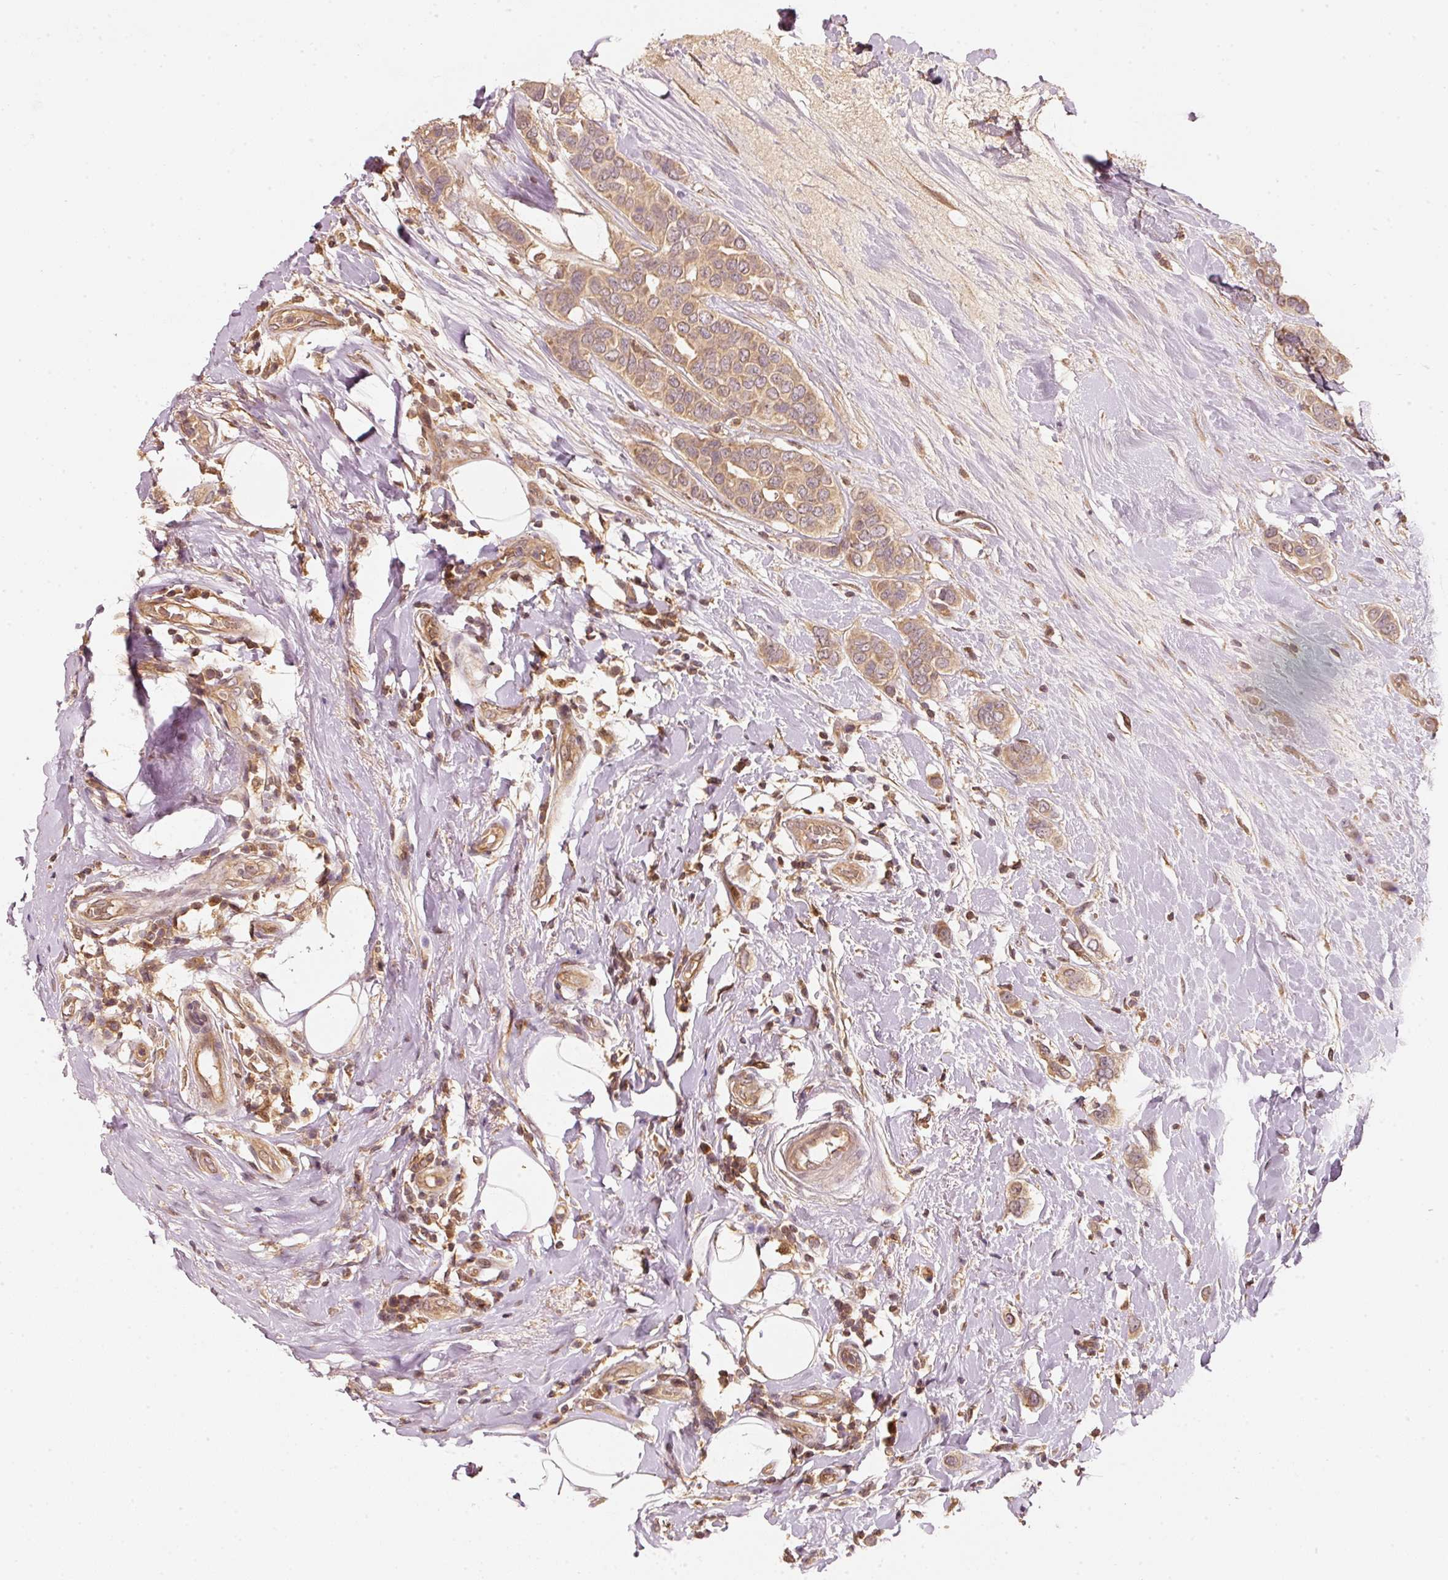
{"staining": {"intensity": "moderate", "quantity": ">75%", "location": "cytoplasmic/membranous"}, "tissue": "breast cancer", "cell_type": "Tumor cells", "image_type": "cancer", "snomed": [{"axis": "morphology", "description": "Lobular carcinoma"}, {"axis": "topography", "description": "Breast"}], "caption": "Immunohistochemistry micrograph of neoplastic tissue: human lobular carcinoma (breast) stained using immunohistochemistry (IHC) displays medium levels of moderate protein expression localized specifically in the cytoplasmic/membranous of tumor cells, appearing as a cytoplasmic/membranous brown color.", "gene": "RRAS2", "patient": {"sex": "female", "age": 51}}